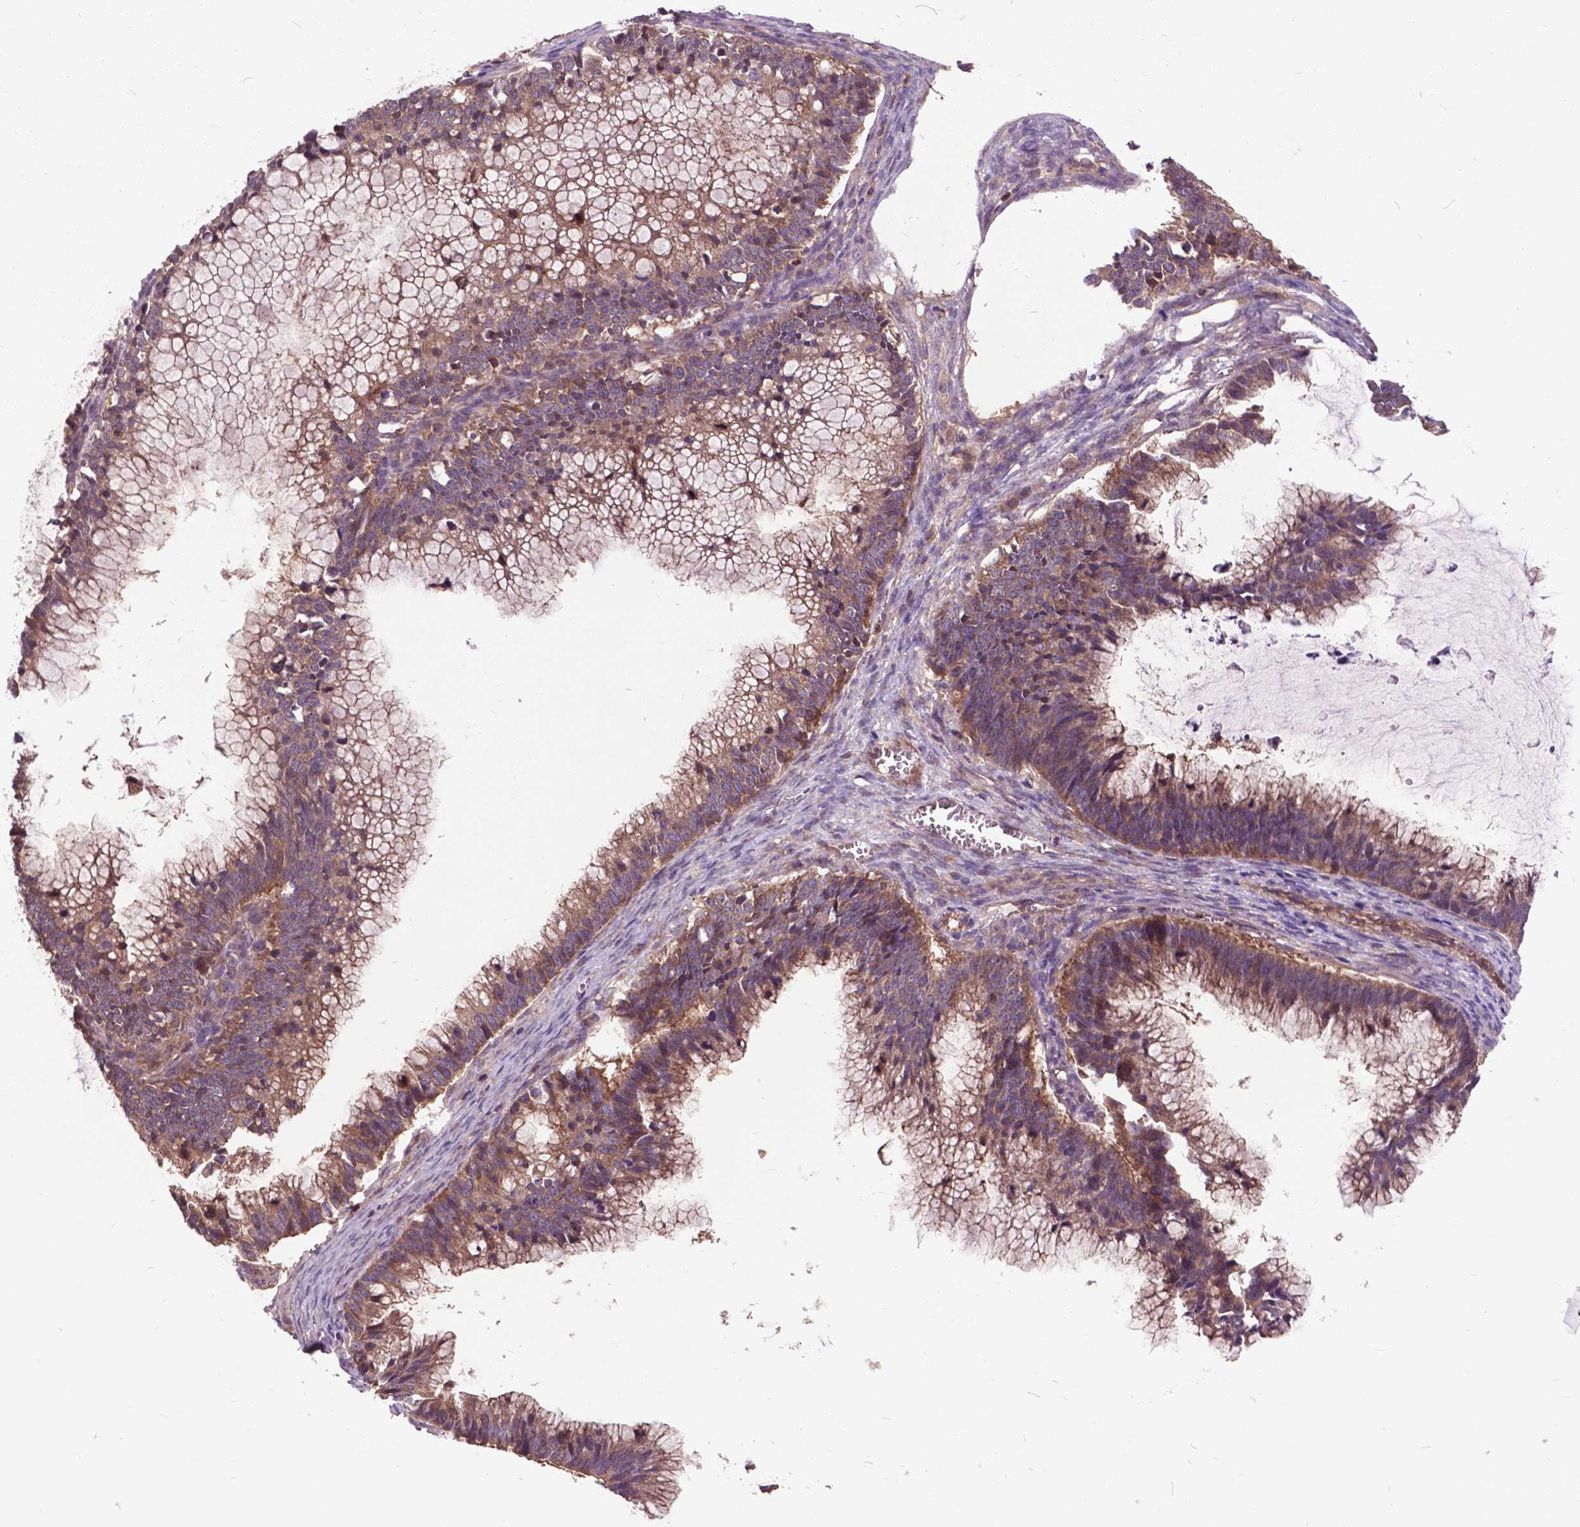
{"staining": {"intensity": "moderate", "quantity": ">75%", "location": "cytoplasmic/membranous"}, "tissue": "ovarian cancer", "cell_type": "Tumor cells", "image_type": "cancer", "snomed": [{"axis": "morphology", "description": "Cystadenocarcinoma, mucinous, NOS"}, {"axis": "topography", "description": "Ovary"}], "caption": "A brown stain shows moderate cytoplasmic/membranous positivity of a protein in ovarian mucinous cystadenocarcinoma tumor cells. (Stains: DAB (3,3'-diaminobenzidine) in brown, nuclei in blue, Microscopy: brightfield microscopy at high magnification).", "gene": "ARAF", "patient": {"sex": "female", "age": 38}}